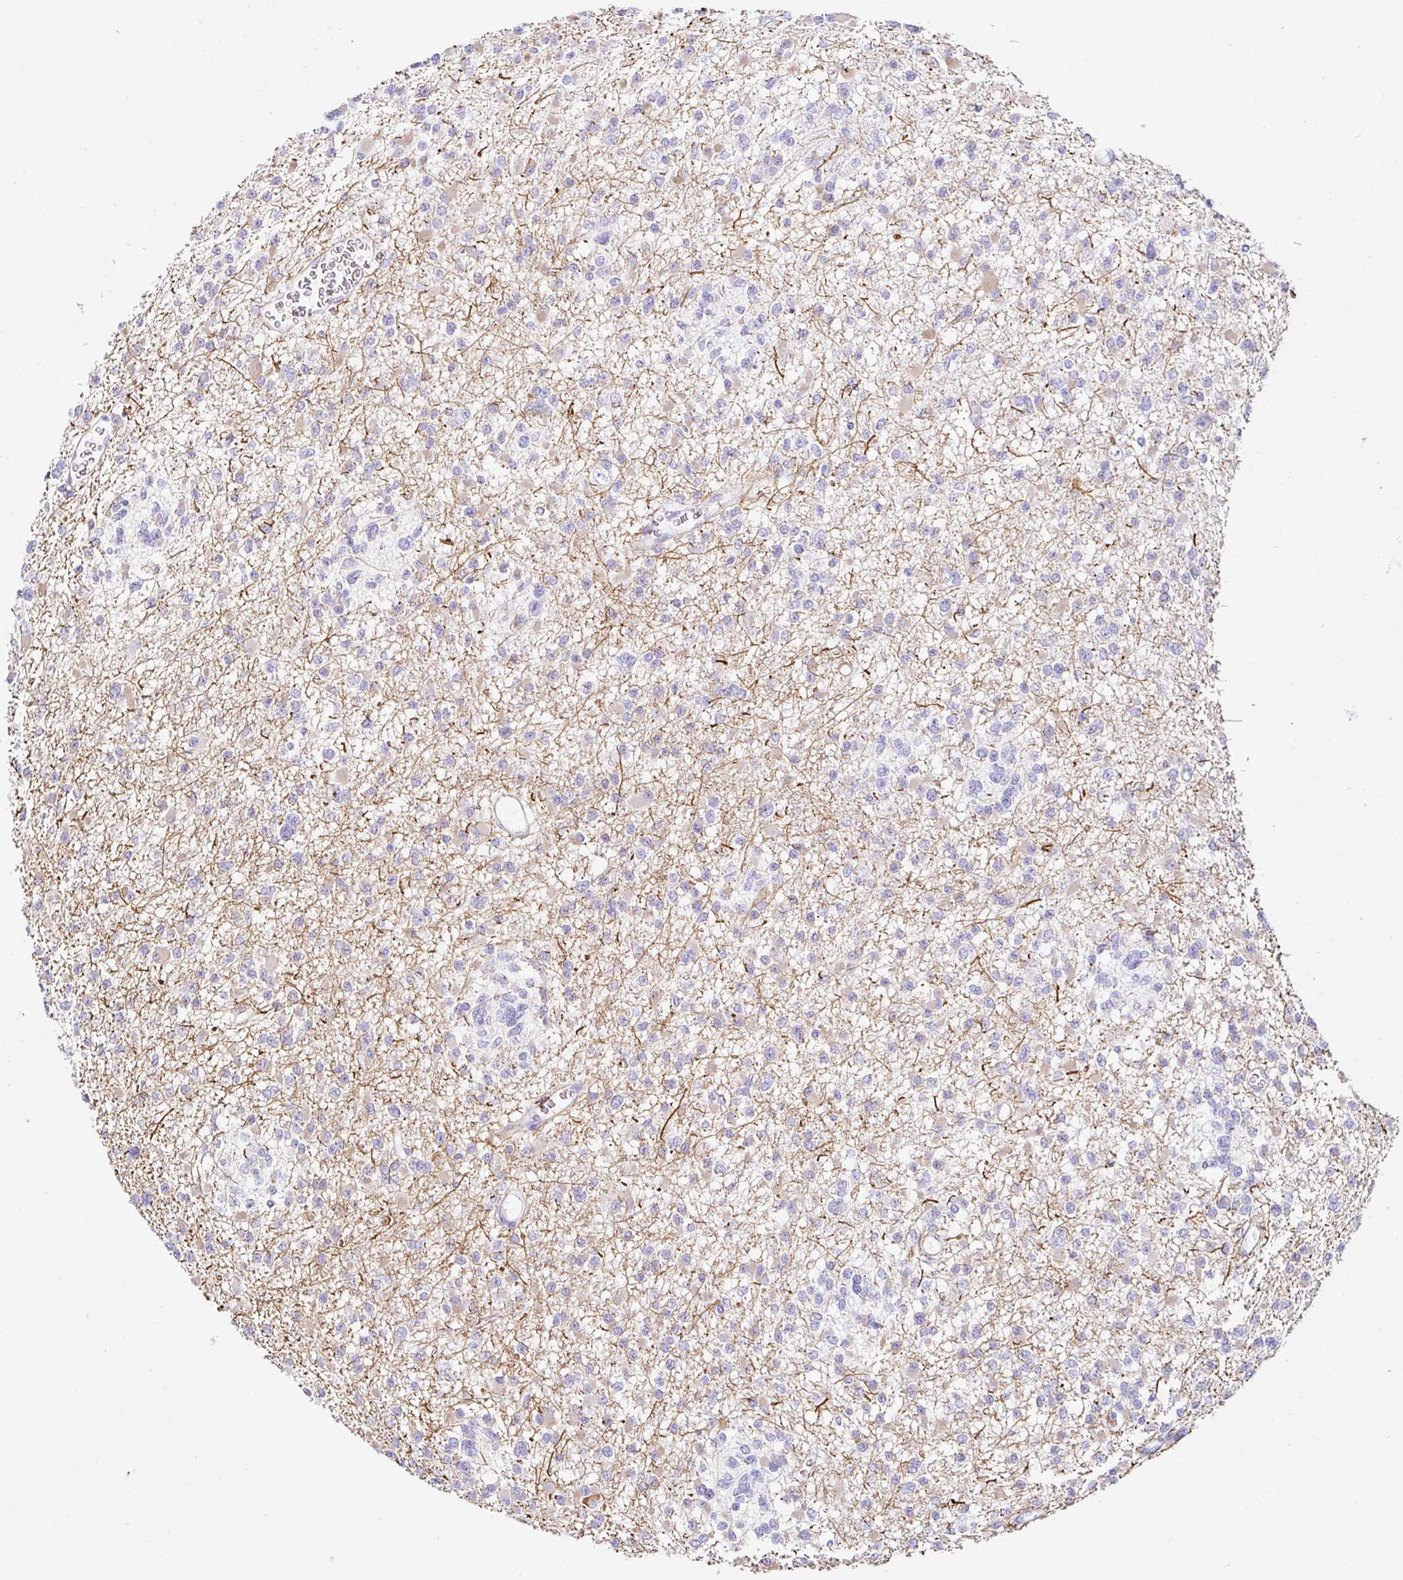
{"staining": {"intensity": "negative", "quantity": "none", "location": "none"}, "tissue": "glioma", "cell_type": "Tumor cells", "image_type": "cancer", "snomed": [{"axis": "morphology", "description": "Glioma, malignant, Low grade"}, {"axis": "topography", "description": "Brain"}], "caption": "The image demonstrates no staining of tumor cells in malignant low-grade glioma.", "gene": "DKK4", "patient": {"sex": "female", "age": 22}}